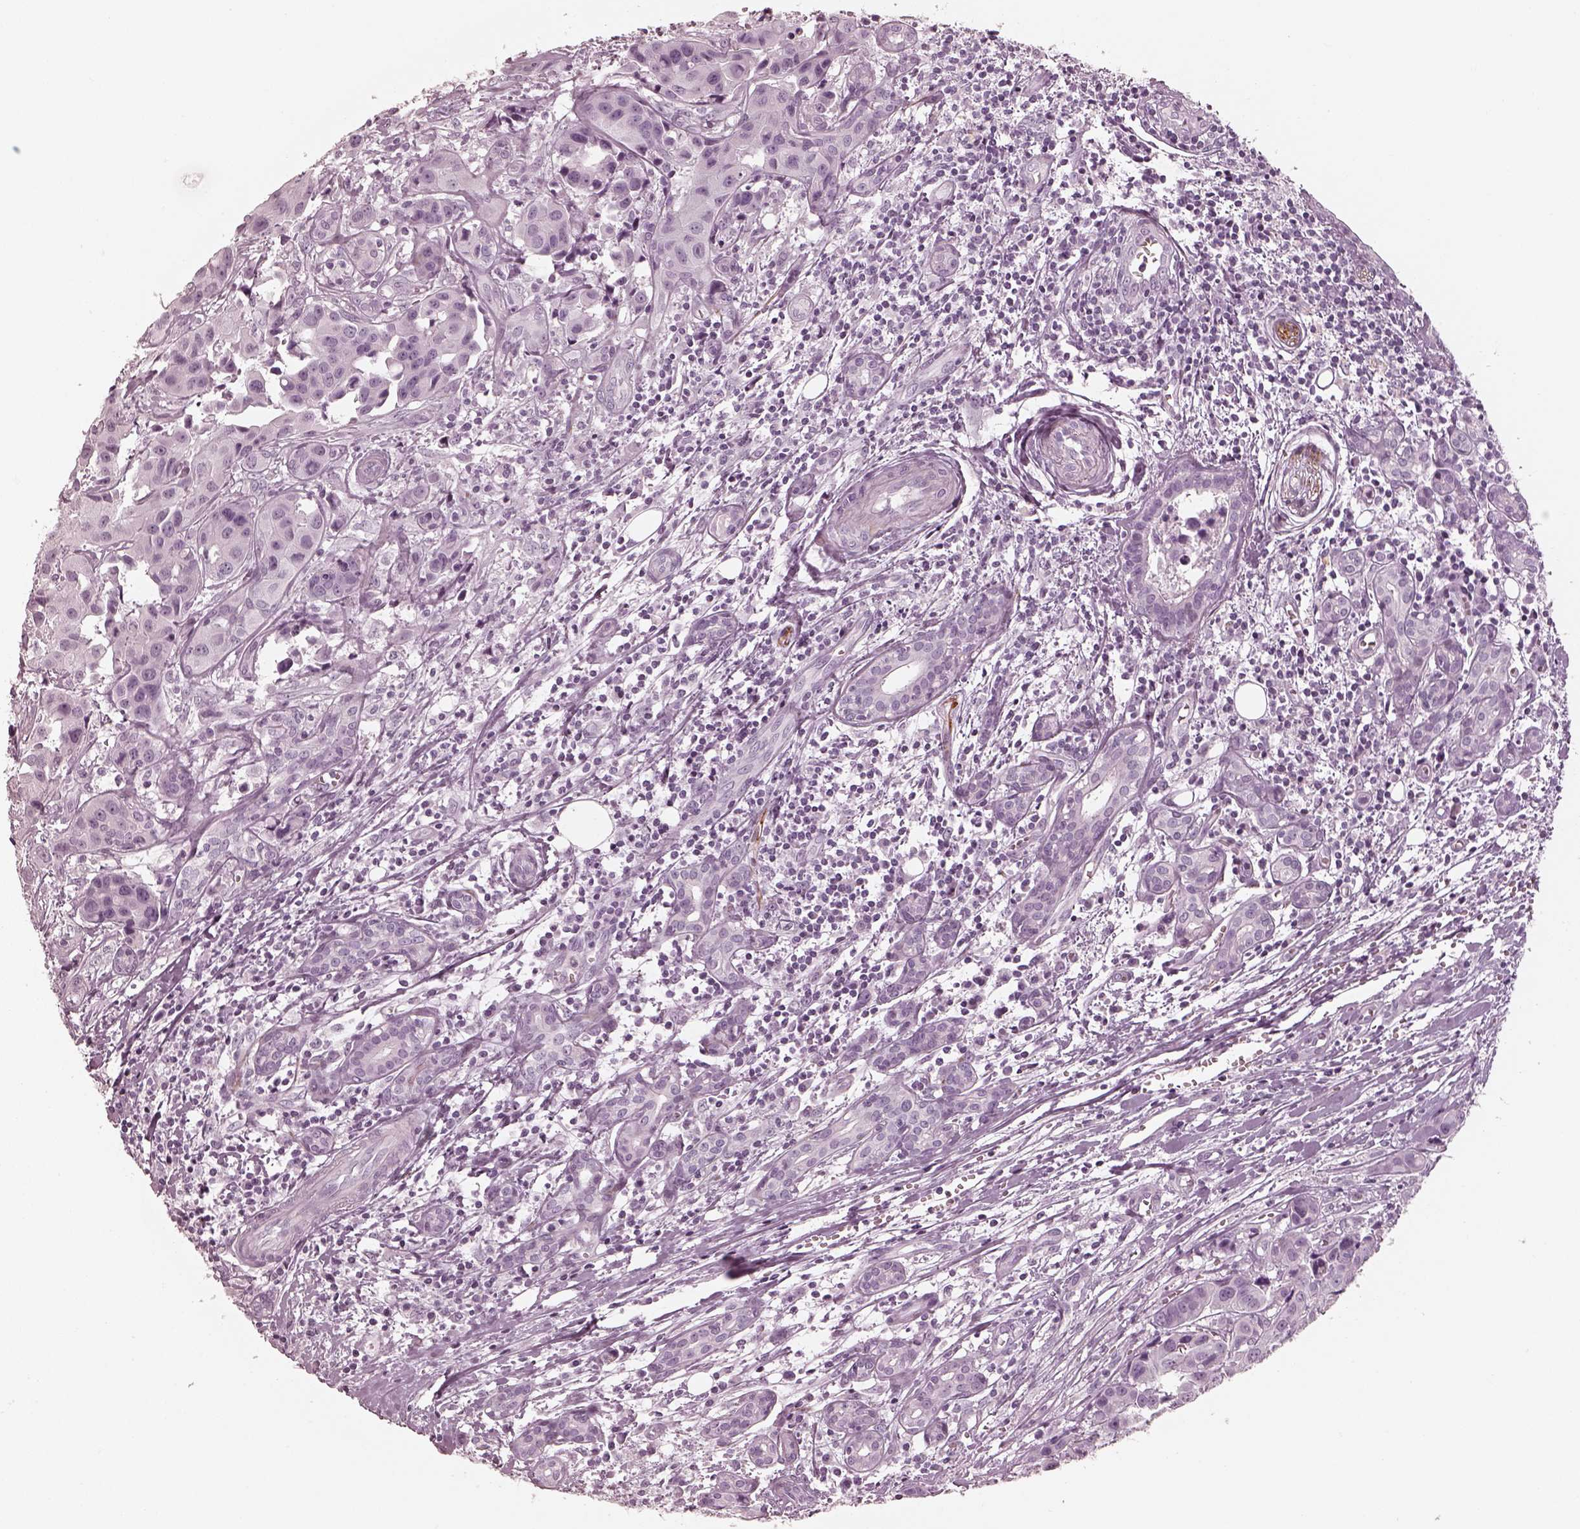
{"staining": {"intensity": "negative", "quantity": "none", "location": "none"}, "tissue": "head and neck cancer", "cell_type": "Tumor cells", "image_type": "cancer", "snomed": [{"axis": "morphology", "description": "Adenocarcinoma, NOS"}, {"axis": "topography", "description": "Head-Neck"}], "caption": "Micrograph shows no significant protein staining in tumor cells of adenocarcinoma (head and neck).", "gene": "OPN4", "patient": {"sex": "male", "age": 76}}